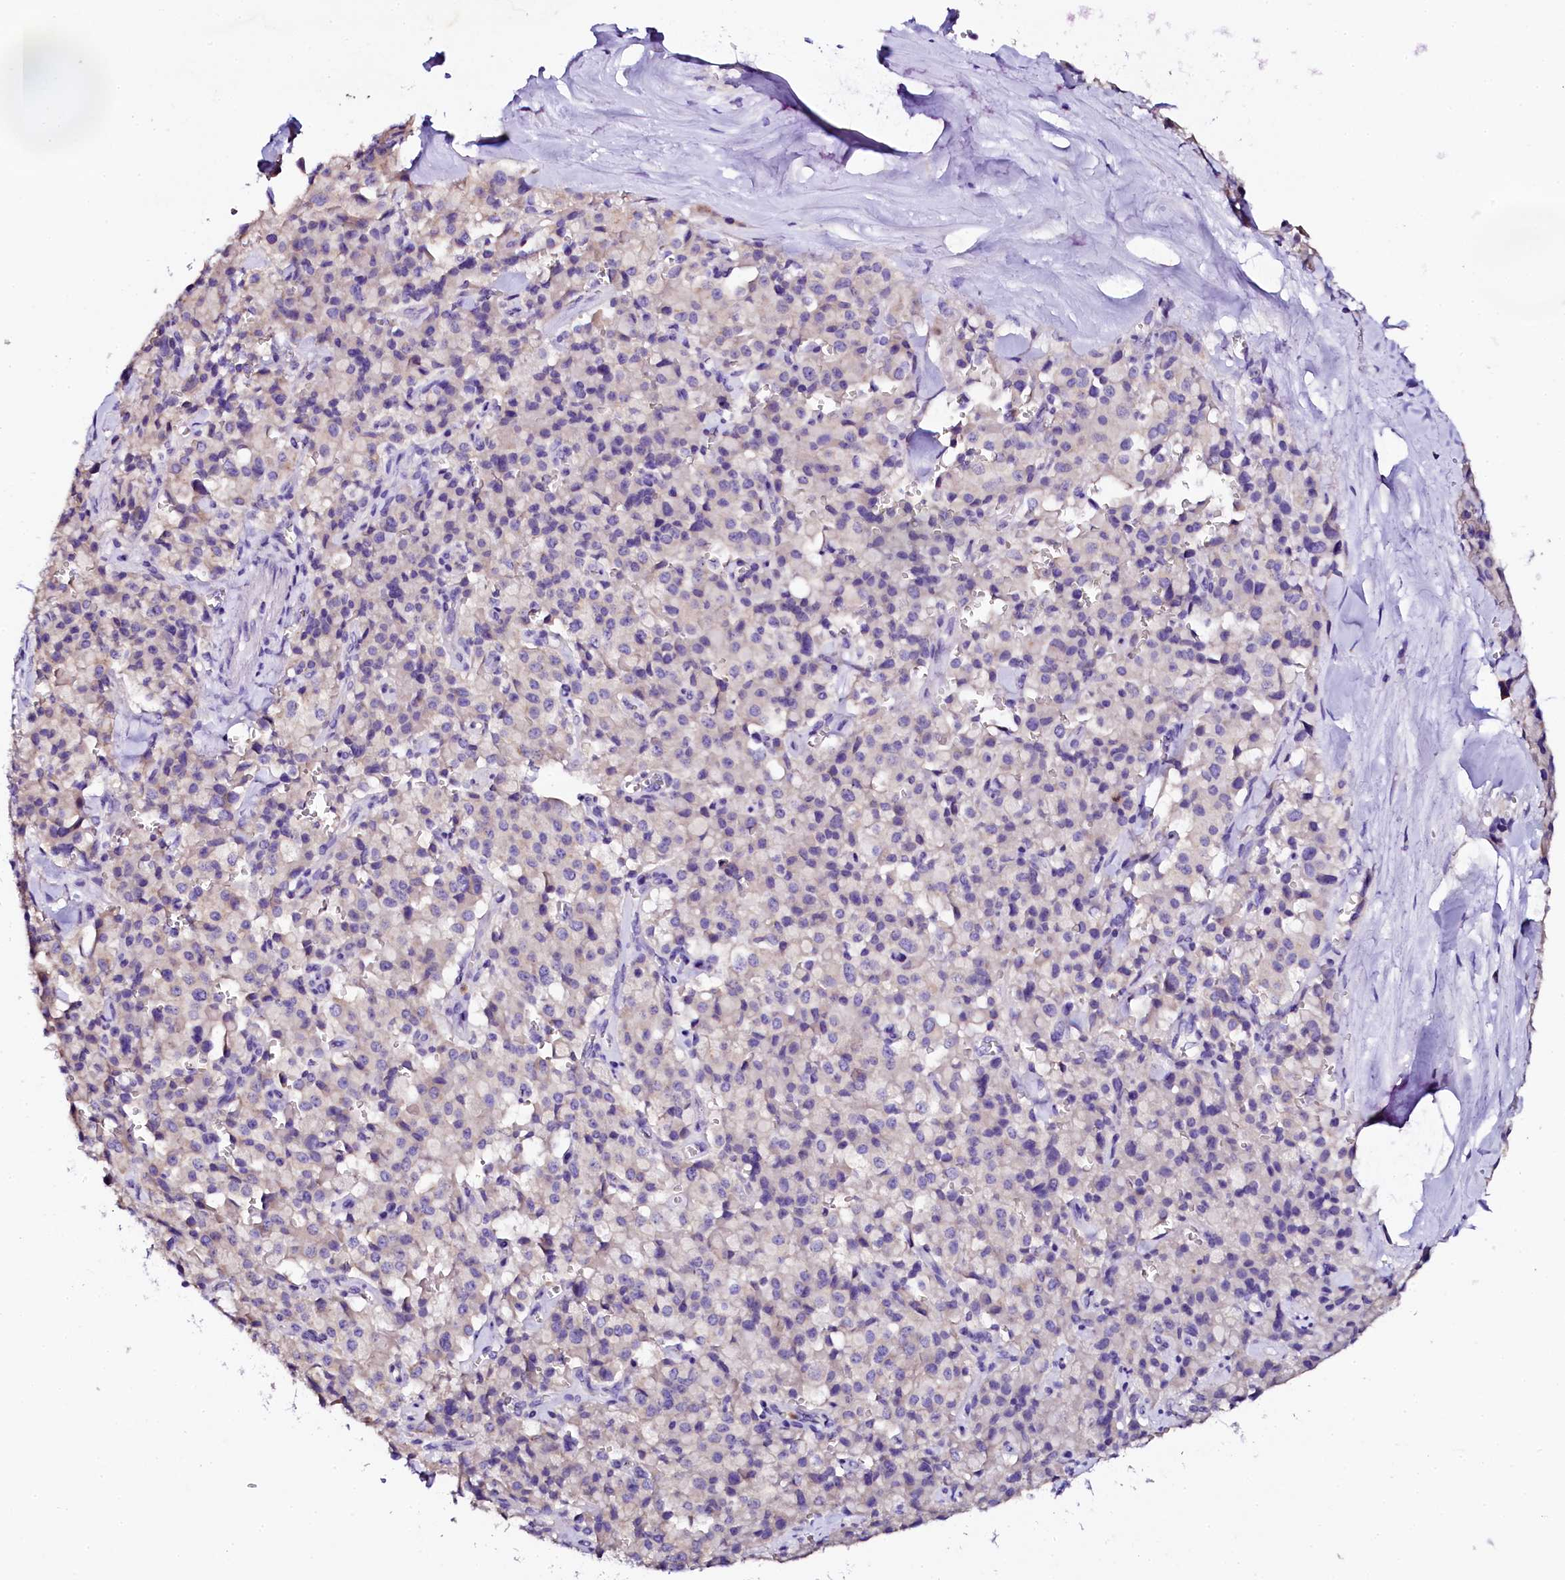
{"staining": {"intensity": "negative", "quantity": "none", "location": "none"}, "tissue": "pancreatic cancer", "cell_type": "Tumor cells", "image_type": "cancer", "snomed": [{"axis": "morphology", "description": "Adenocarcinoma, NOS"}, {"axis": "topography", "description": "Pancreas"}], "caption": "Tumor cells show no significant expression in pancreatic cancer. The staining is performed using DAB brown chromogen with nuclei counter-stained in using hematoxylin.", "gene": "NAA16", "patient": {"sex": "male", "age": 65}}